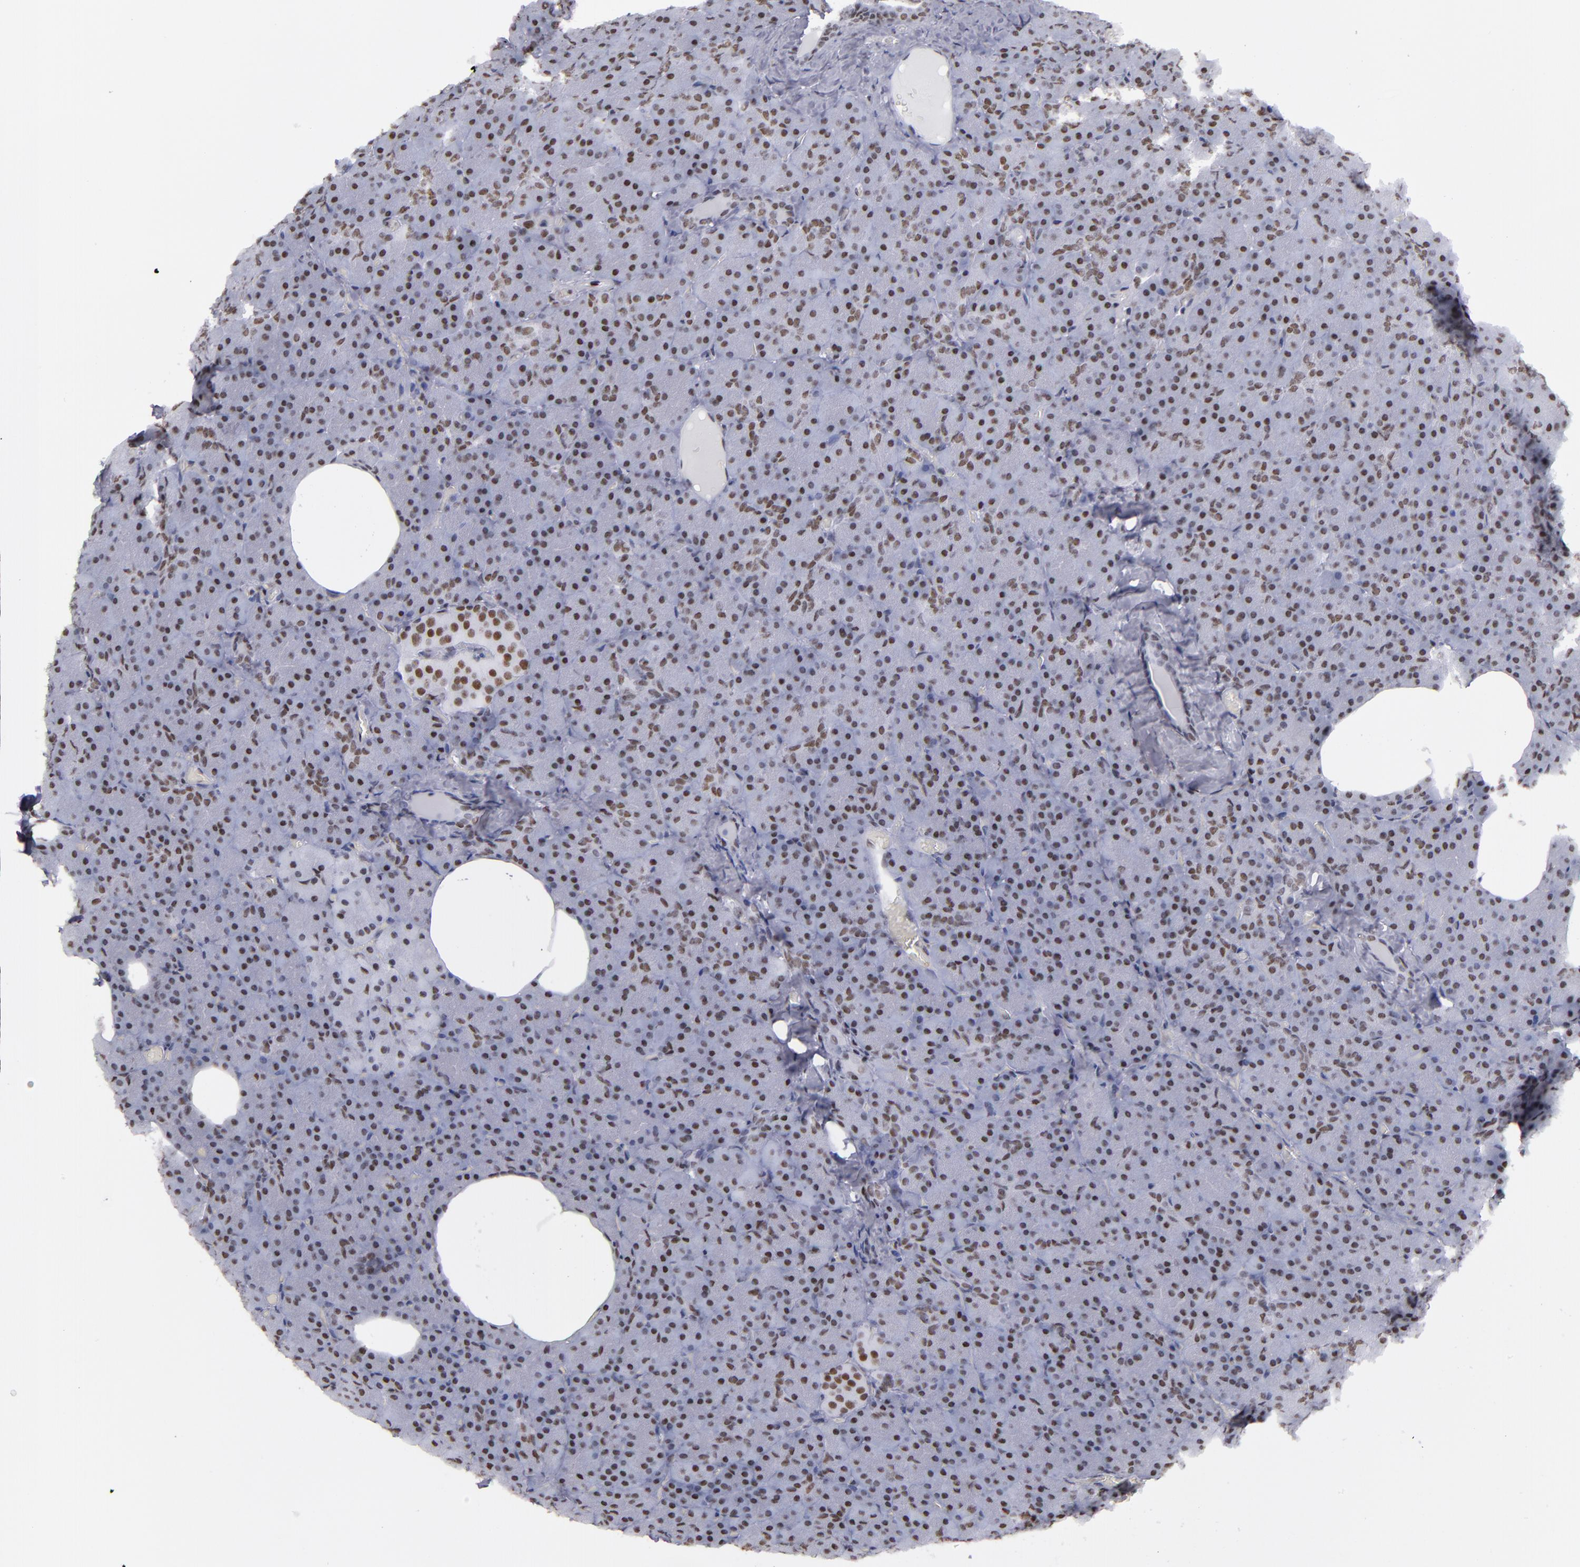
{"staining": {"intensity": "strong", "quantity": ">75%", "location": "nuclear"}, "tissue": "pancreas", "cell_type": "Exocrine glandular cells", "image_type": "normal", "snomed": [{"axis": "morphology", "description": "Normal tissue, NOS"}, {"axis": "topography", "description": "Pancreas"}], "caption": "A high amount of strong nuclear positivity is seen in about >75% of exocrine glandular cells in normal pancreas. (DAB (3,3'-diaminobenzidine) IHC, brown staining for protein, blue staining for nuclei).", "gene": "TERF2", "patient": {"sex": "female", "age": 35}}